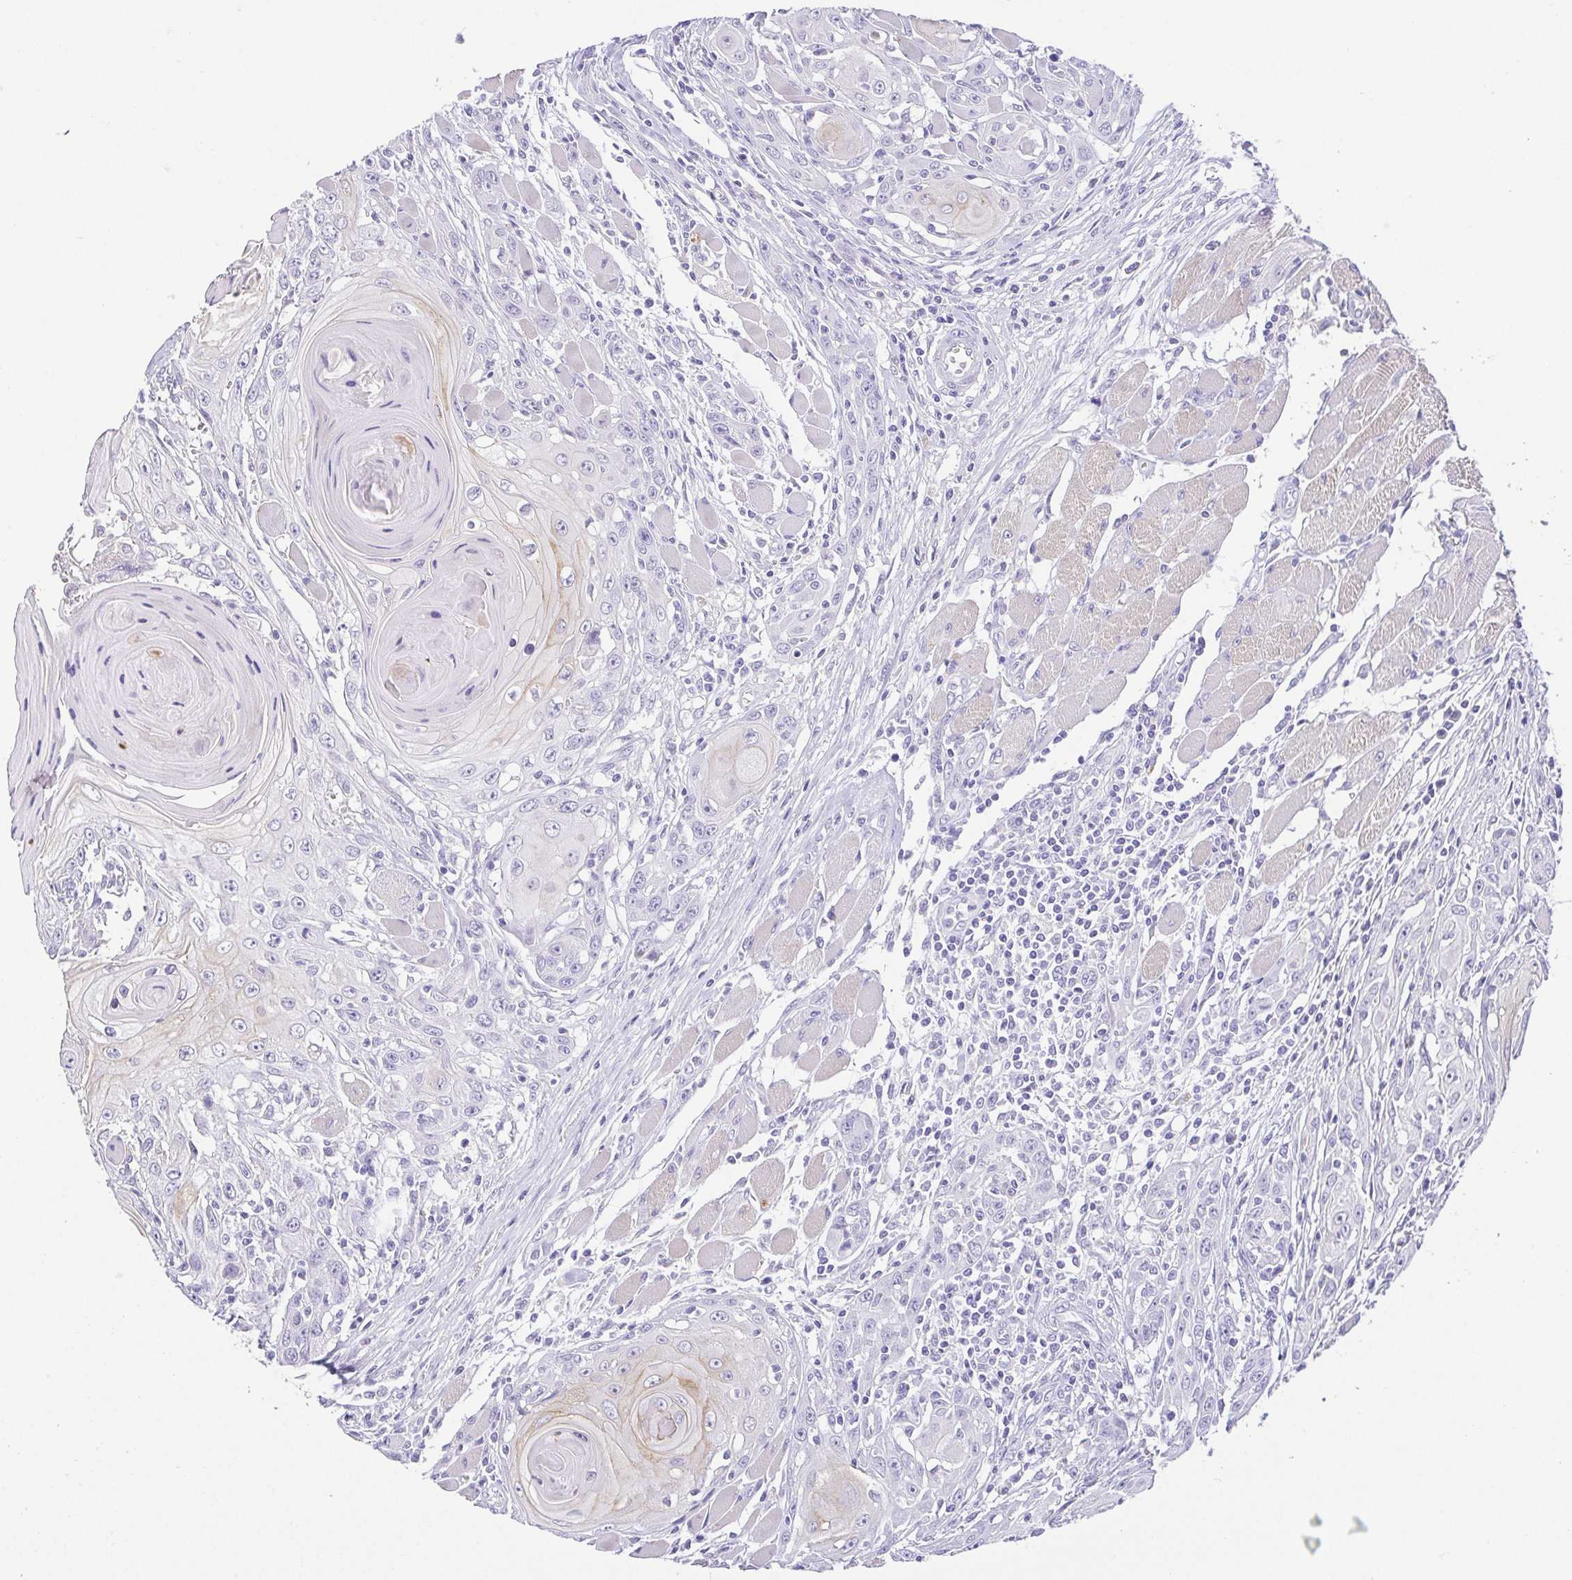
{"staining": {"intensity": "weak", "quantity": "<25%", "location": "cytoplasmic/membranous"}, "tissue": "head and neck cancer", "cell_type": "Tumor cells", "image_type": "cancer", "snomed": [{"axis": "morphology", "description": "Squamous cell carcinoma, NOS"}, {"axis": "topography", "description": "Head-Neck"}], "caption": "This image is of head and neck cancer stained with immunohistochemistry (IHC) to label a protein in brown with the nuclei are counter-stained blue. There is no positivity in tumor cells.", "gene": "HAPLN2", "patient": {"sex": "female", "age": 80}}